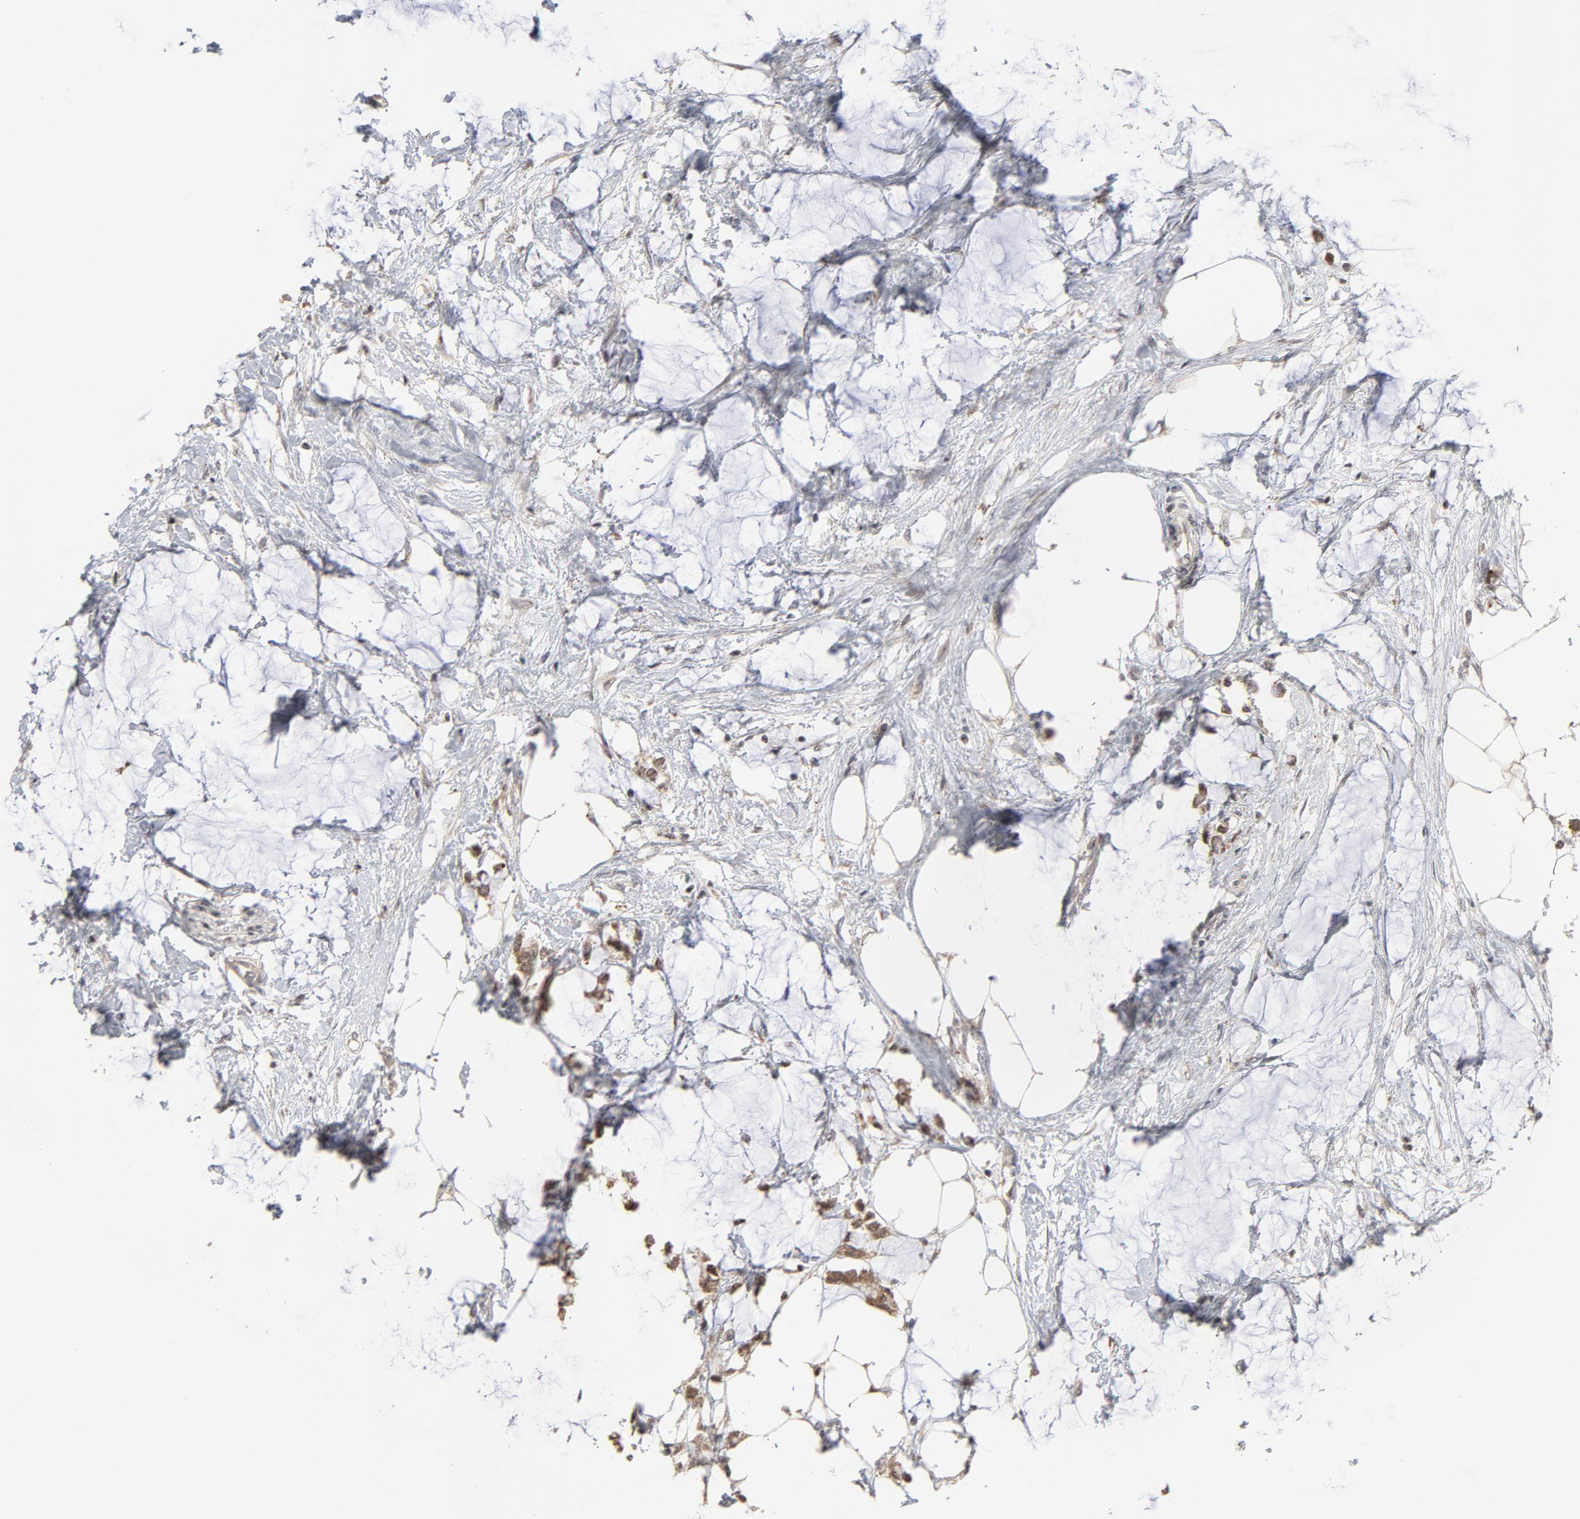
{"staining": {"intensity": "moderate", "quantity": ">75%", "location": "cytoplasmic/membranous"}, "tissue": "colorectal cancer", "cell_type": "Tumor cells", "image_type": "cancer", "snomed": [{"axis": "morphology", "description": "Normal tissue, NOS"}, {"axis": "morphology", "description": "Adenocarcinoma, NOS"}, {"axis": "topography", "description": "Colon"}, {"axis": "topography", "description": "Peripheral nerve tissue"}], "caption": "A brown stain shows moderate cytoplasmic/membranous expression of a protein in human colorectal adenocarcinoma tumor cells. The staining was performed using DAB (3,3'-diaminobenzidine), with brown indicating positive protein expression. Nuclei are stained blue with hematoxylin.", "gene": "ARIH1", "patient": {"sex": "male", "age": 14}}